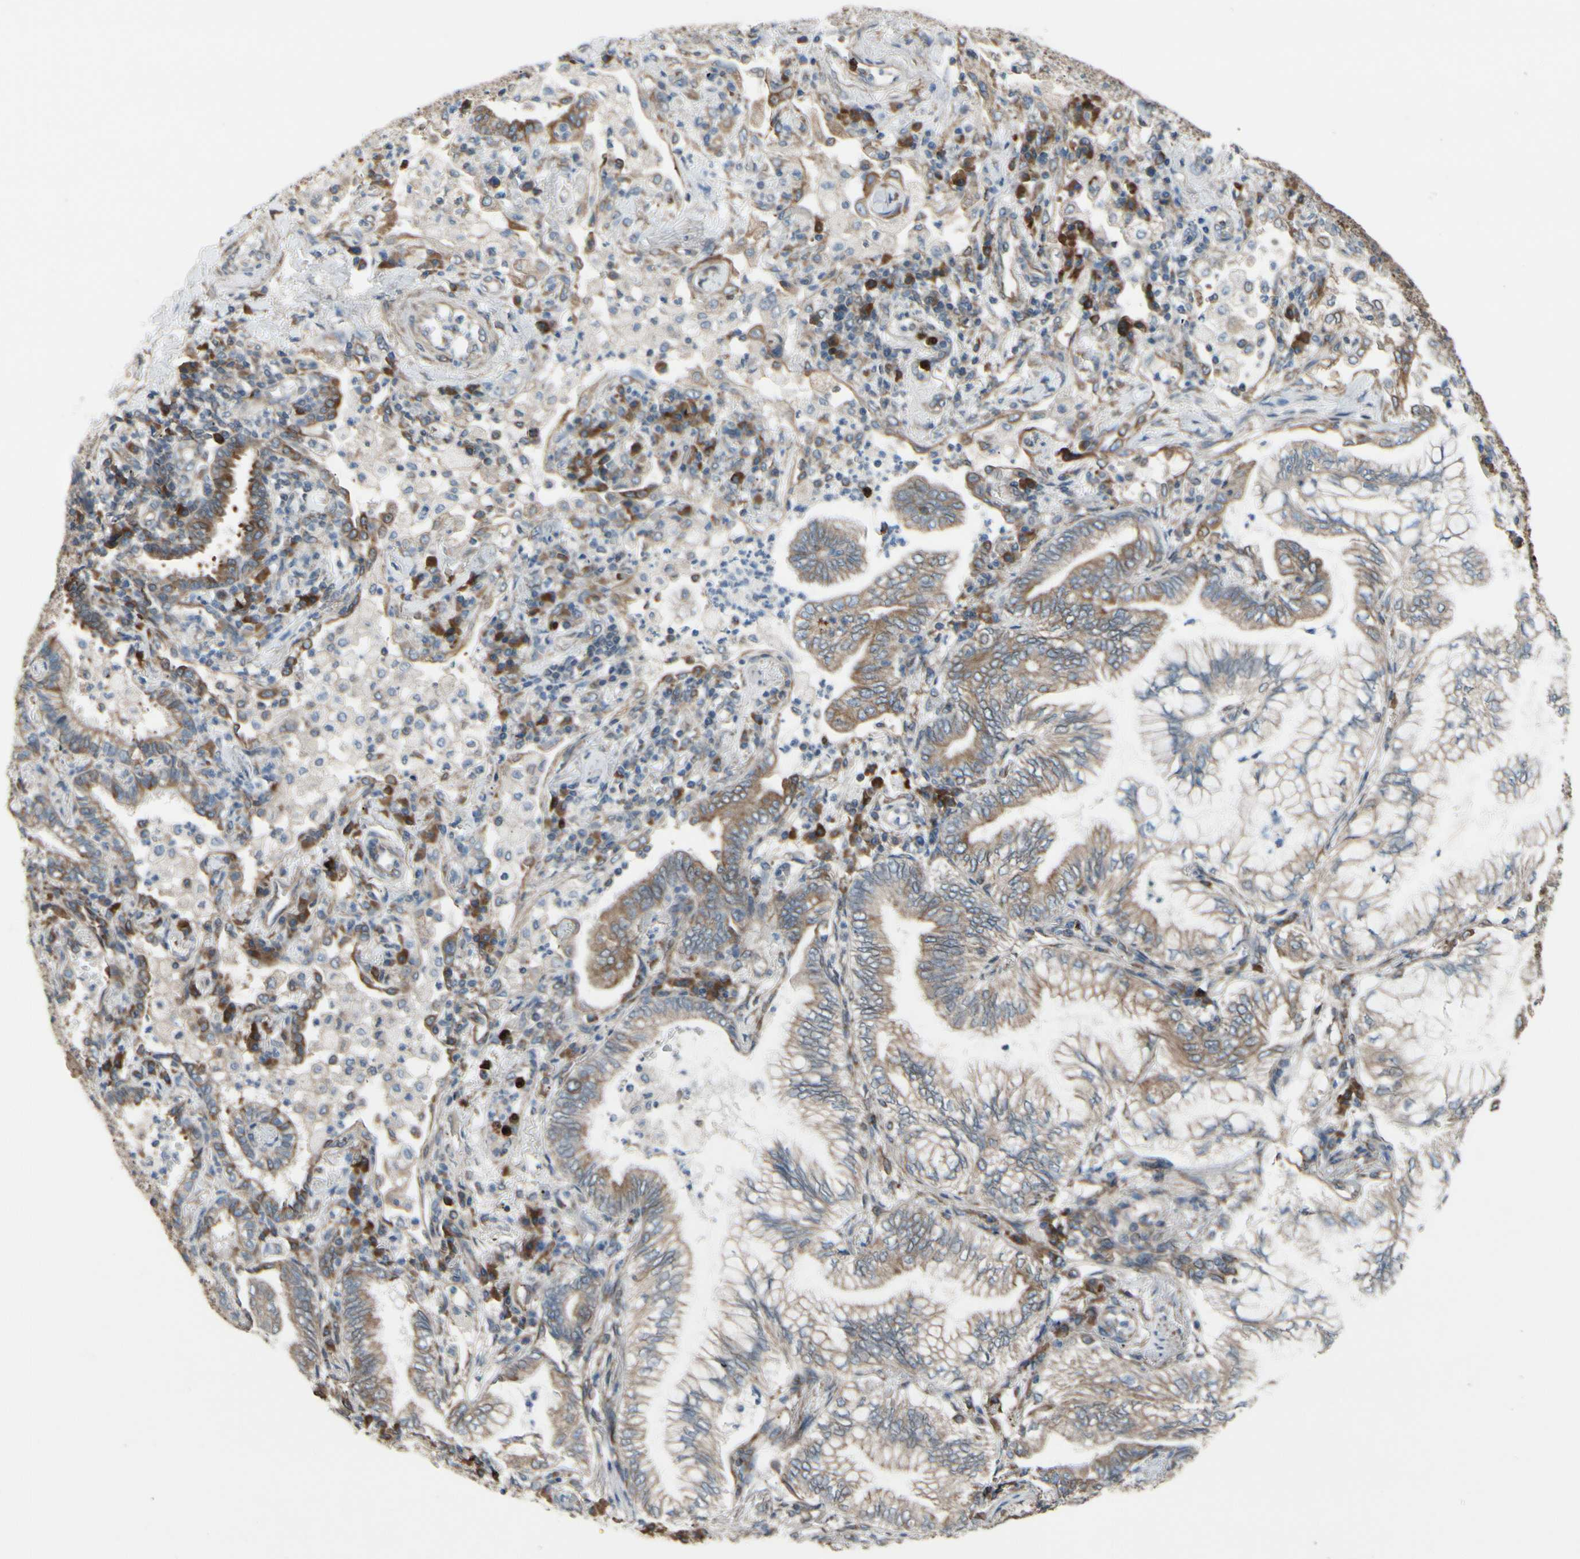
{"staining": {"intensity": "moderate", "quantity": ">75%", "location": "cytoplasmic/membranous"}, "tissue": "lung cancer", "cell_type": "Tumor cells", "image_type": "cancer", "snomed": [{"axis": "morphology", "description": "Normal tissue, NOS"}, {"axis": "morphology", "description": "Adenocarcinoma, NOS"}, {"axis": "topography", "description": "Bronchus"}, {"axis": "topography", "description": "Lung"}], "caption": "Lung cancer was stained to show a protein in brown. There is medium levels of moderate cytoplasmic/membranous positivity in about >75% of tumor cells.", "gene": "CLCC1", "patient": {"sex": "female", "age": 70}}